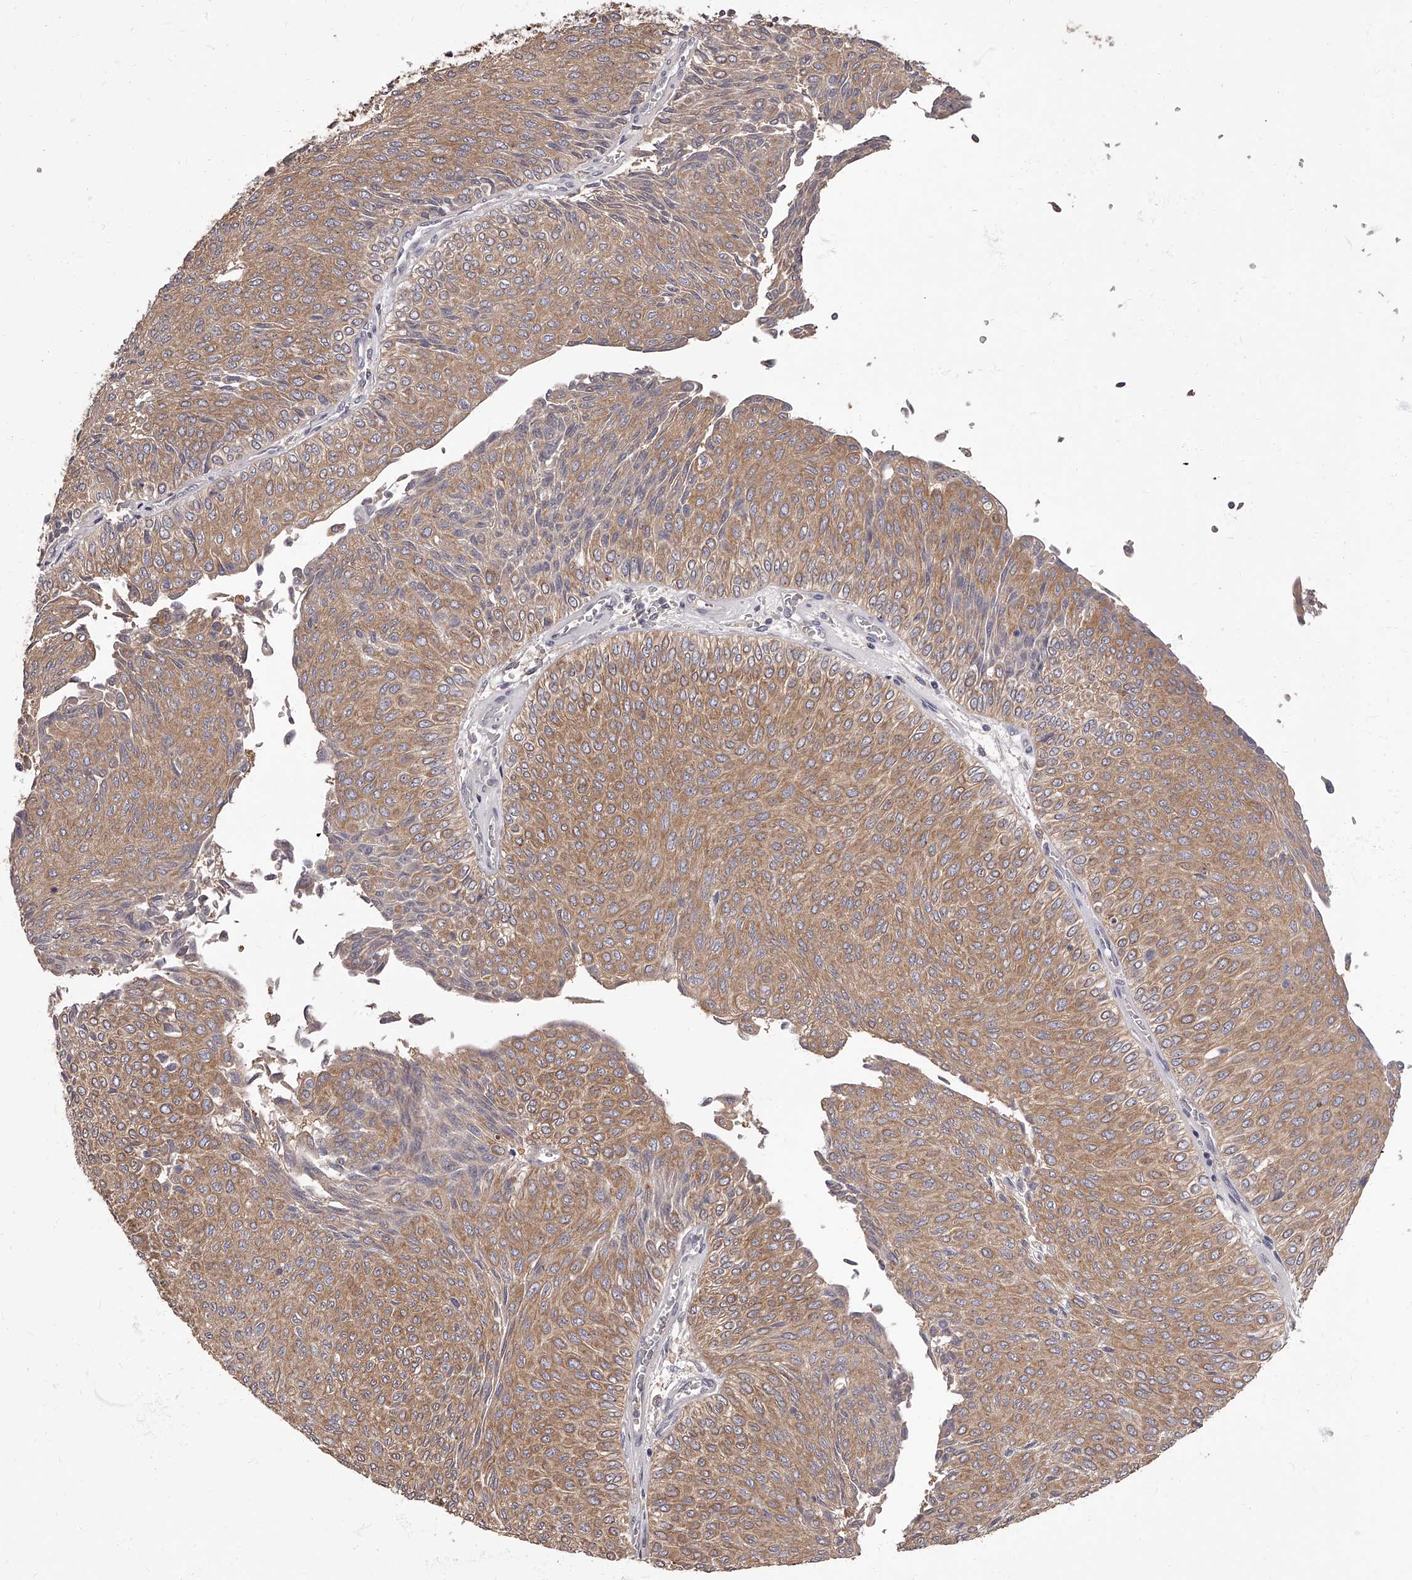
{"staining": {"intensity": "moderate", "quantity": ">75%", "location": "cytoplasmic/membranous"}, "tissue": "urothelial cancer", "cell_type": "Tumor cells", "image_type": "cancer", "snomed": [{"axis": "morphology", "description": "Urothelial carcinoma, Low grade"}, {"axis": "topography", "description": "Urinary bladder"}], "caption": "Immunohistochemical staining of low-grade urothelial carcinoma displays medium levels of moderate cytoplasmic/membranous staining in about >75% of tumor cells.", "gene": "APEH", "patient": {"sex": "male", "age": 78}}